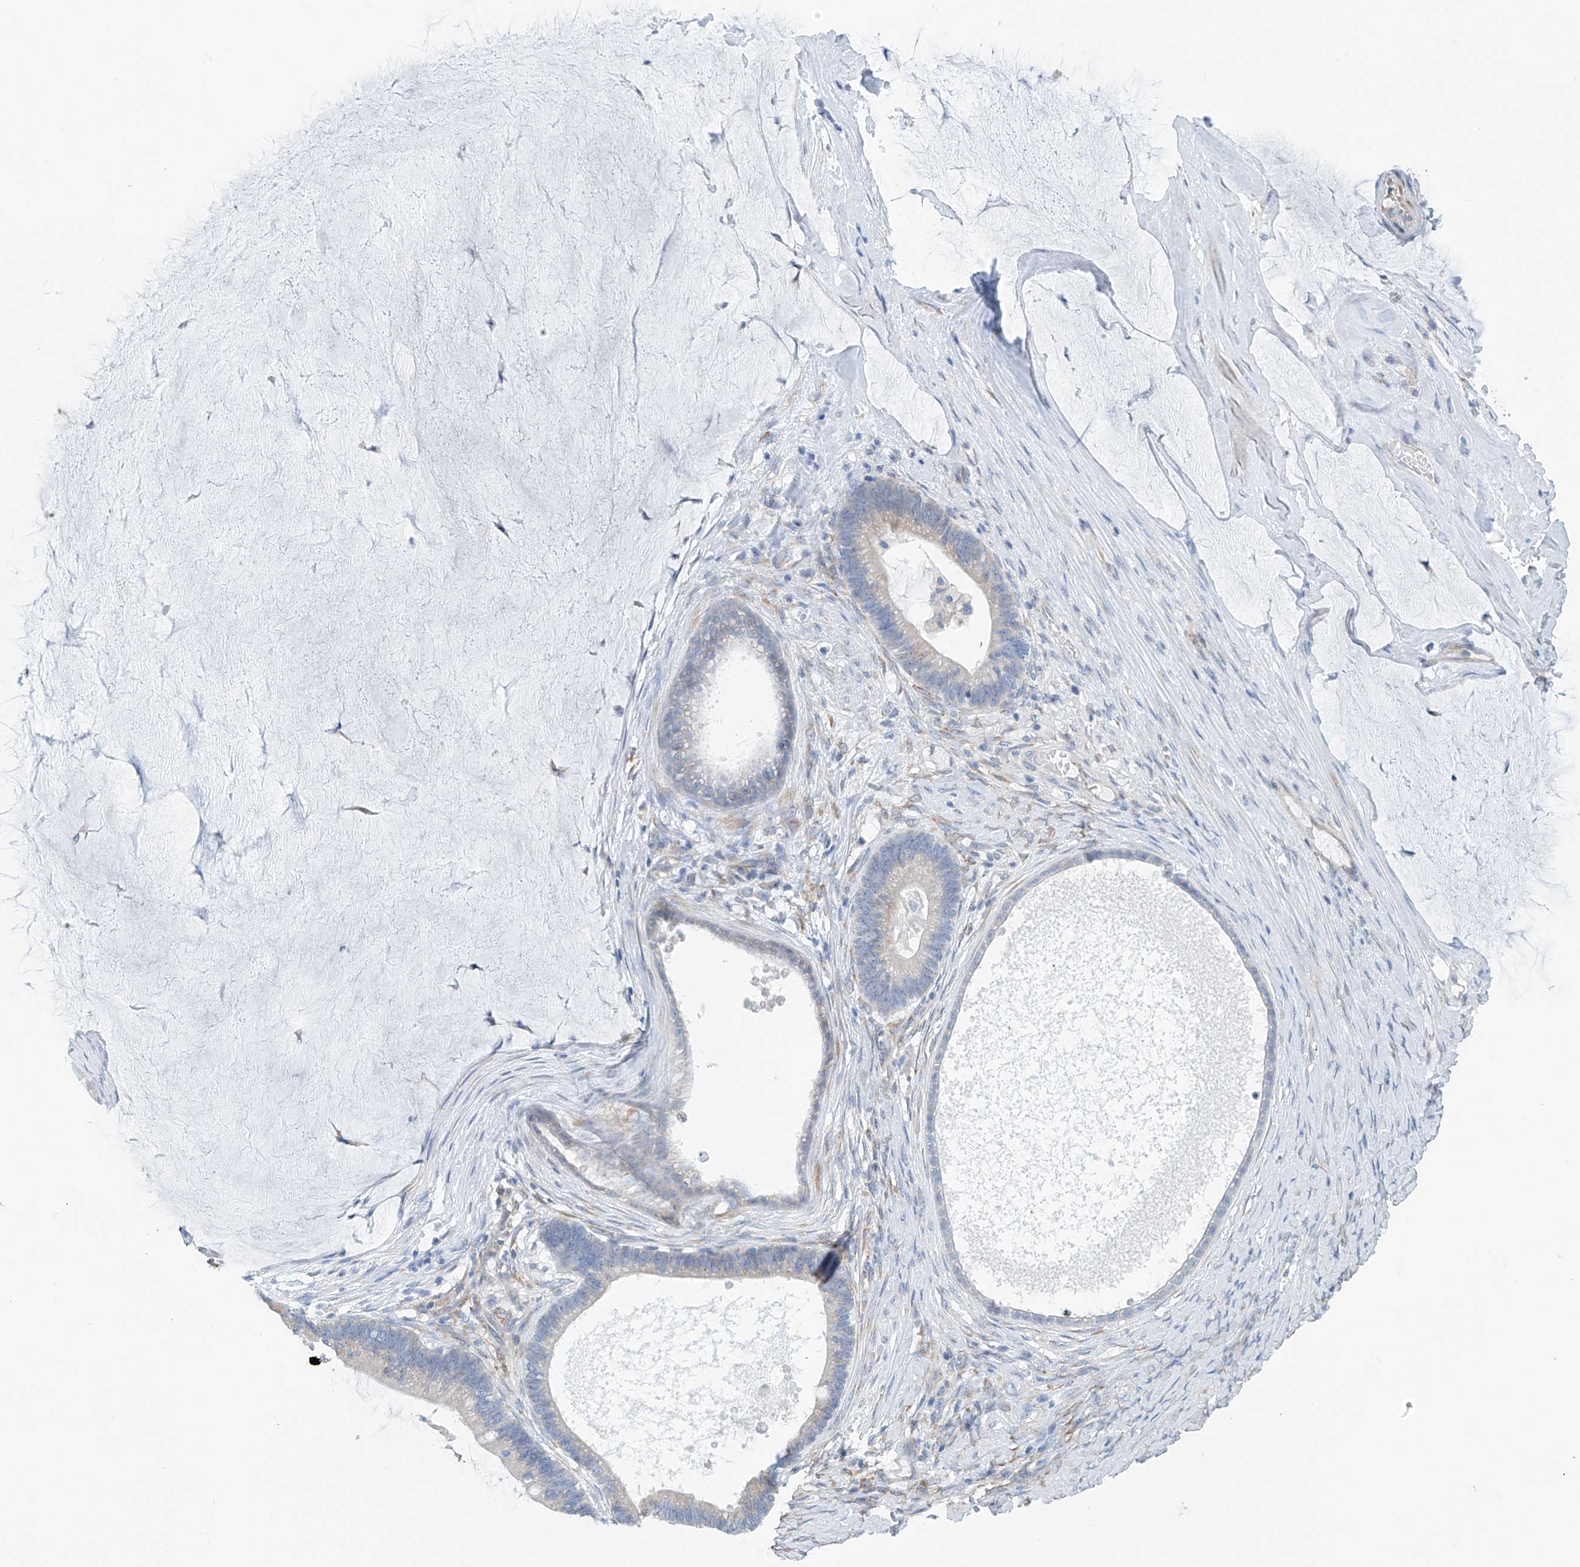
{"staining": {"intensity": "negative", "quantity": "none", "location": "none"}, "tissue": "ovarian cancer", "cell_type": "Tumor cells", "image_type": "cancer", "snomed": [{"axis": "morphology", "description": "Cystadenocarcinoma, mucinous, NOS"}, {"axis": "topography", "description": "Ovary"}], "caption": "Protein analysis of ovarian cancer reveals no significant positivity in tumor cells.", "gene": "RCN2", "patient": {"sex": "female", "age": 61}}